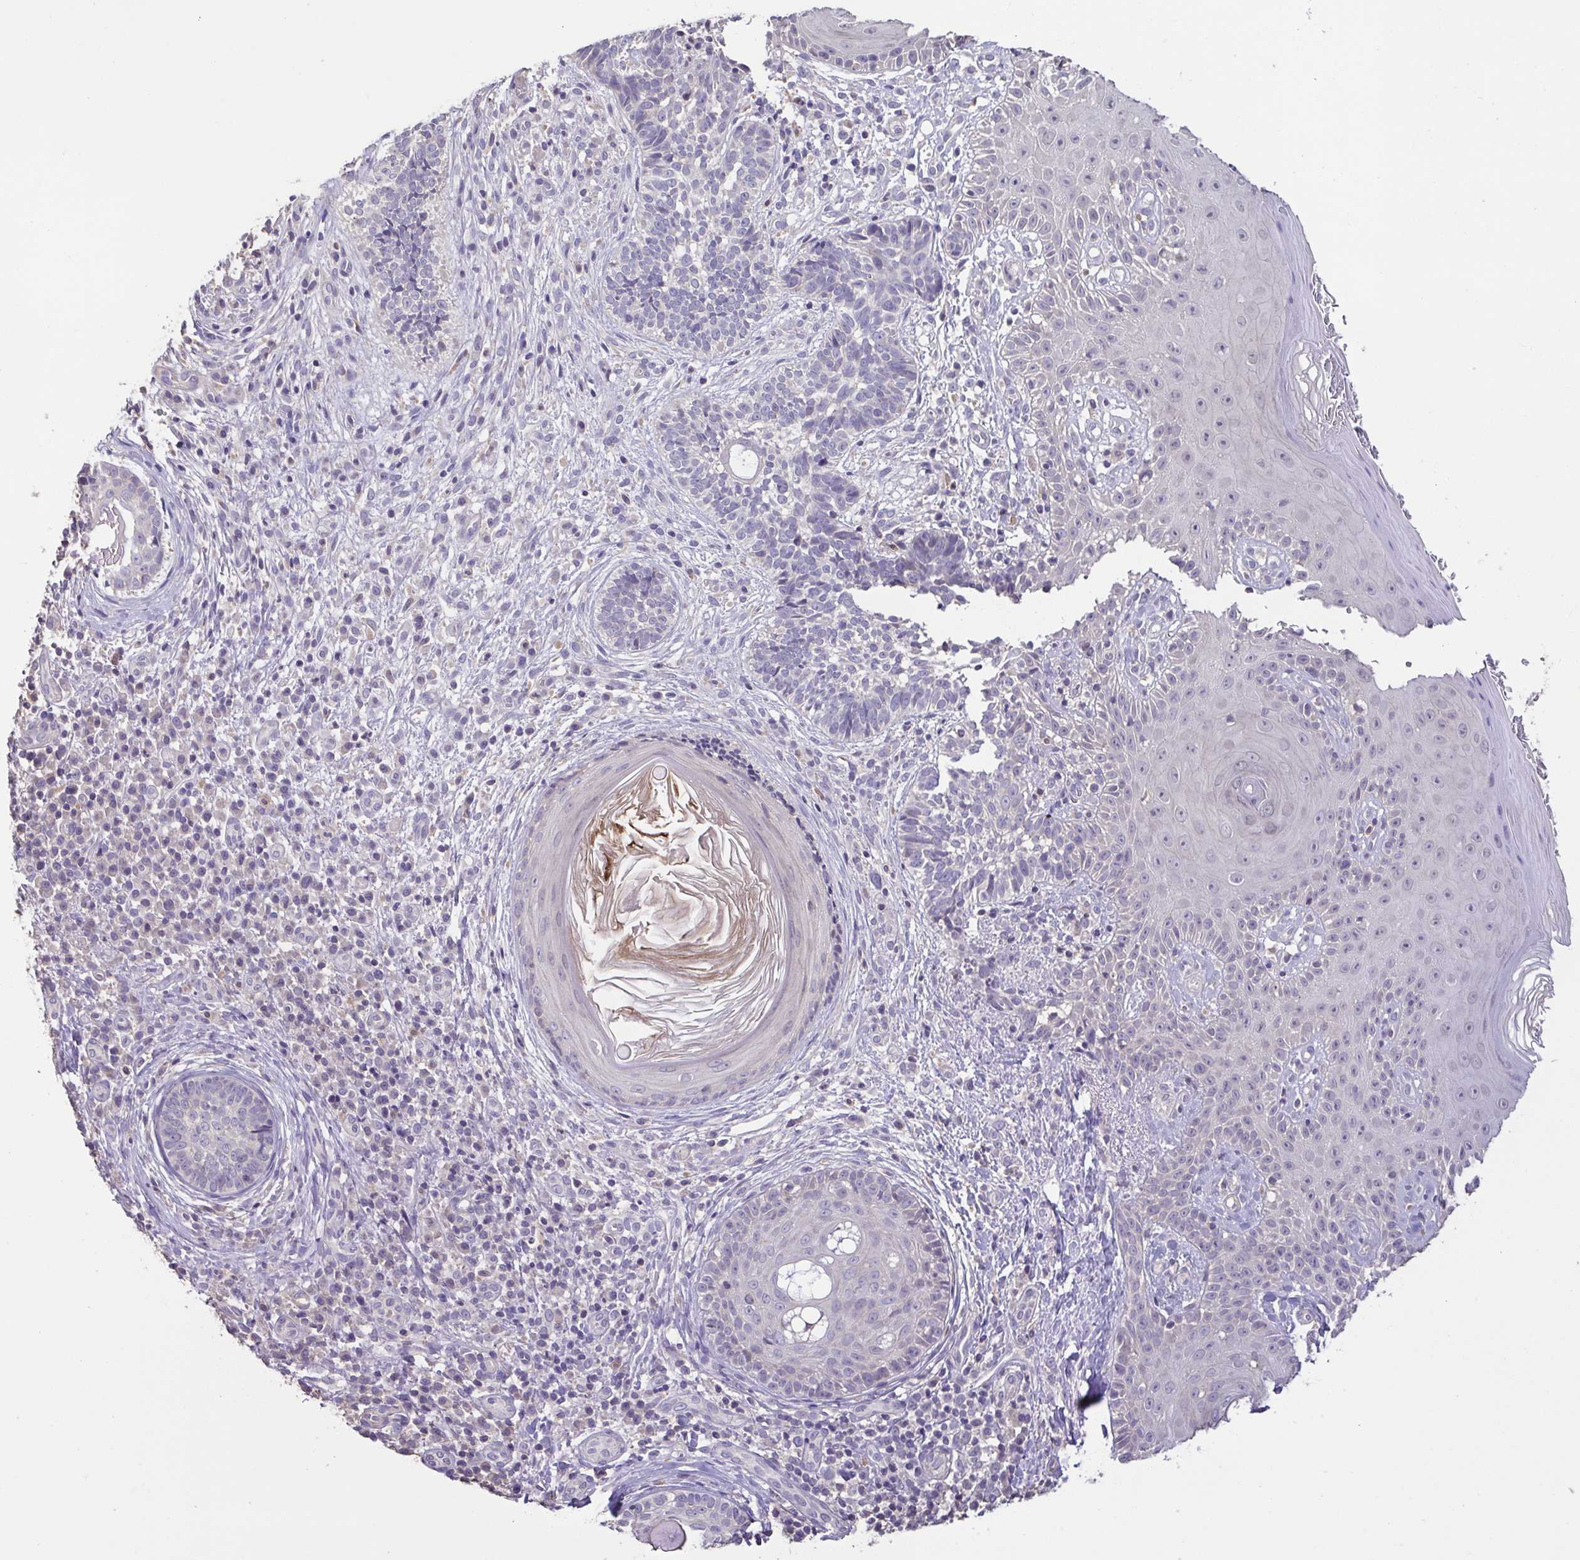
{"staining": {"intensity": "negative", "quantity": "none", "location": "none"}, "tissue": "skin cancer", "cell_type": "Tumor cells", "image_type": "cancer", "snomed": [{"axis": "morphology", "description": "Basal cell carcinoma"}, {"axis": "topography", "description": "Skin"}], "caption": "High power microscopy image of an immunohistochemistry (IHC) histopathology image of skin cancer (basal cell carcinoma), revealing no significant staining in tumor cells. (DAB (3,3'-diaminobenzidine) immunohistochemistry (IHC) with hematoxylin counter stain).", "gene": "ACTRT2", "patient": {"sex": "male", "age": 65}}